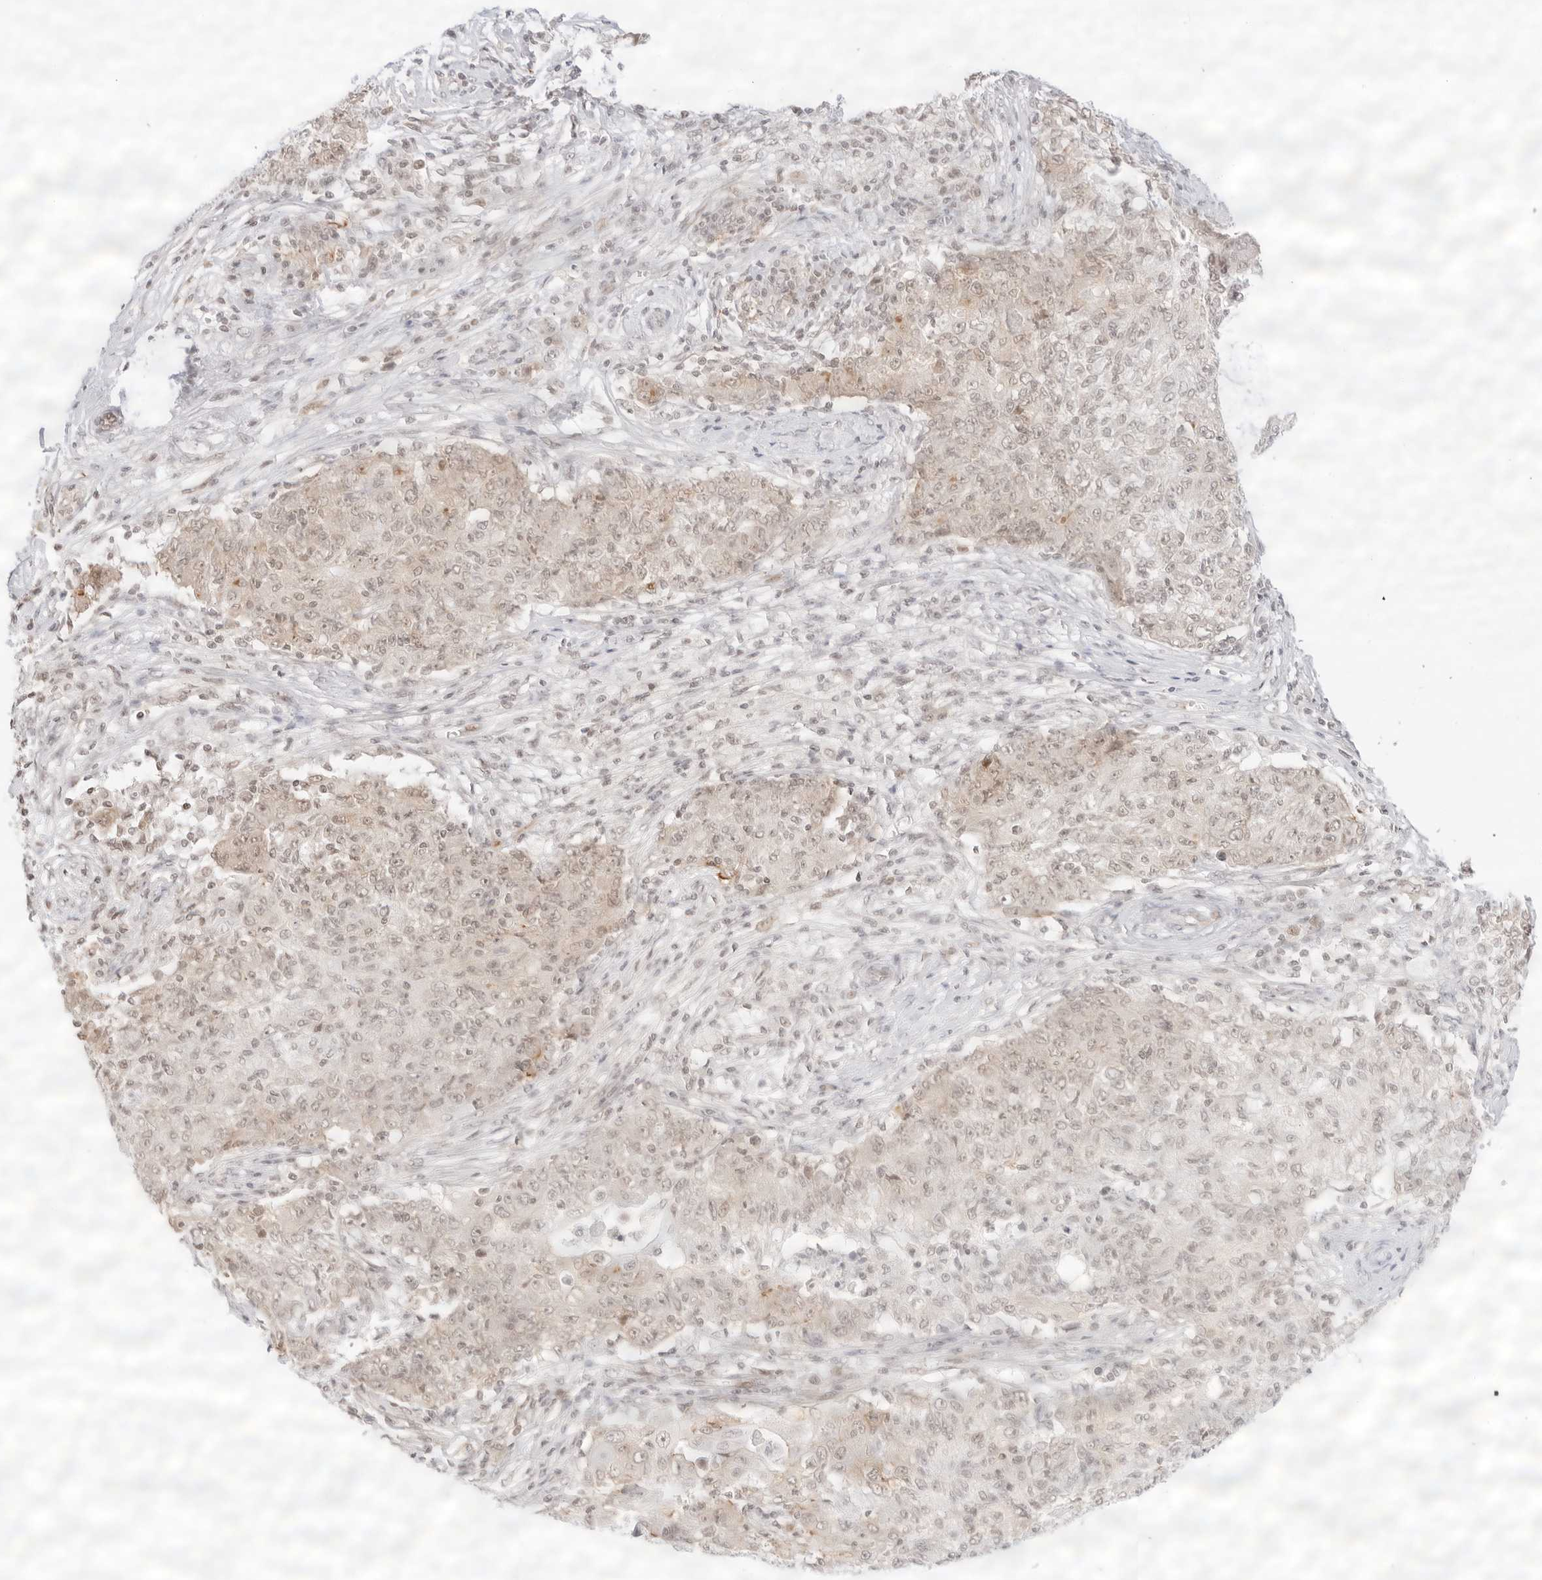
{"staining": {"intensity": "weak", "quantity": "<25%", "location": "cytoplasmic/membranous,nuclear"}, "tissue": "ovarian cancer", "cell_type": "Tumor cells", "image_type": "cancer", "snomed": [{"axis": "morphology", "description": "Carcinoma, endometroid"}, {"axis": "topography", "description": "Ovary"}], "caption": "Immunohistochemical staining of ovarian endometroid carcinoma demonstrates no significant positivity in tumor cells.", "gene": "GNAS", "patient": {"sex": "female", "age": 42}}